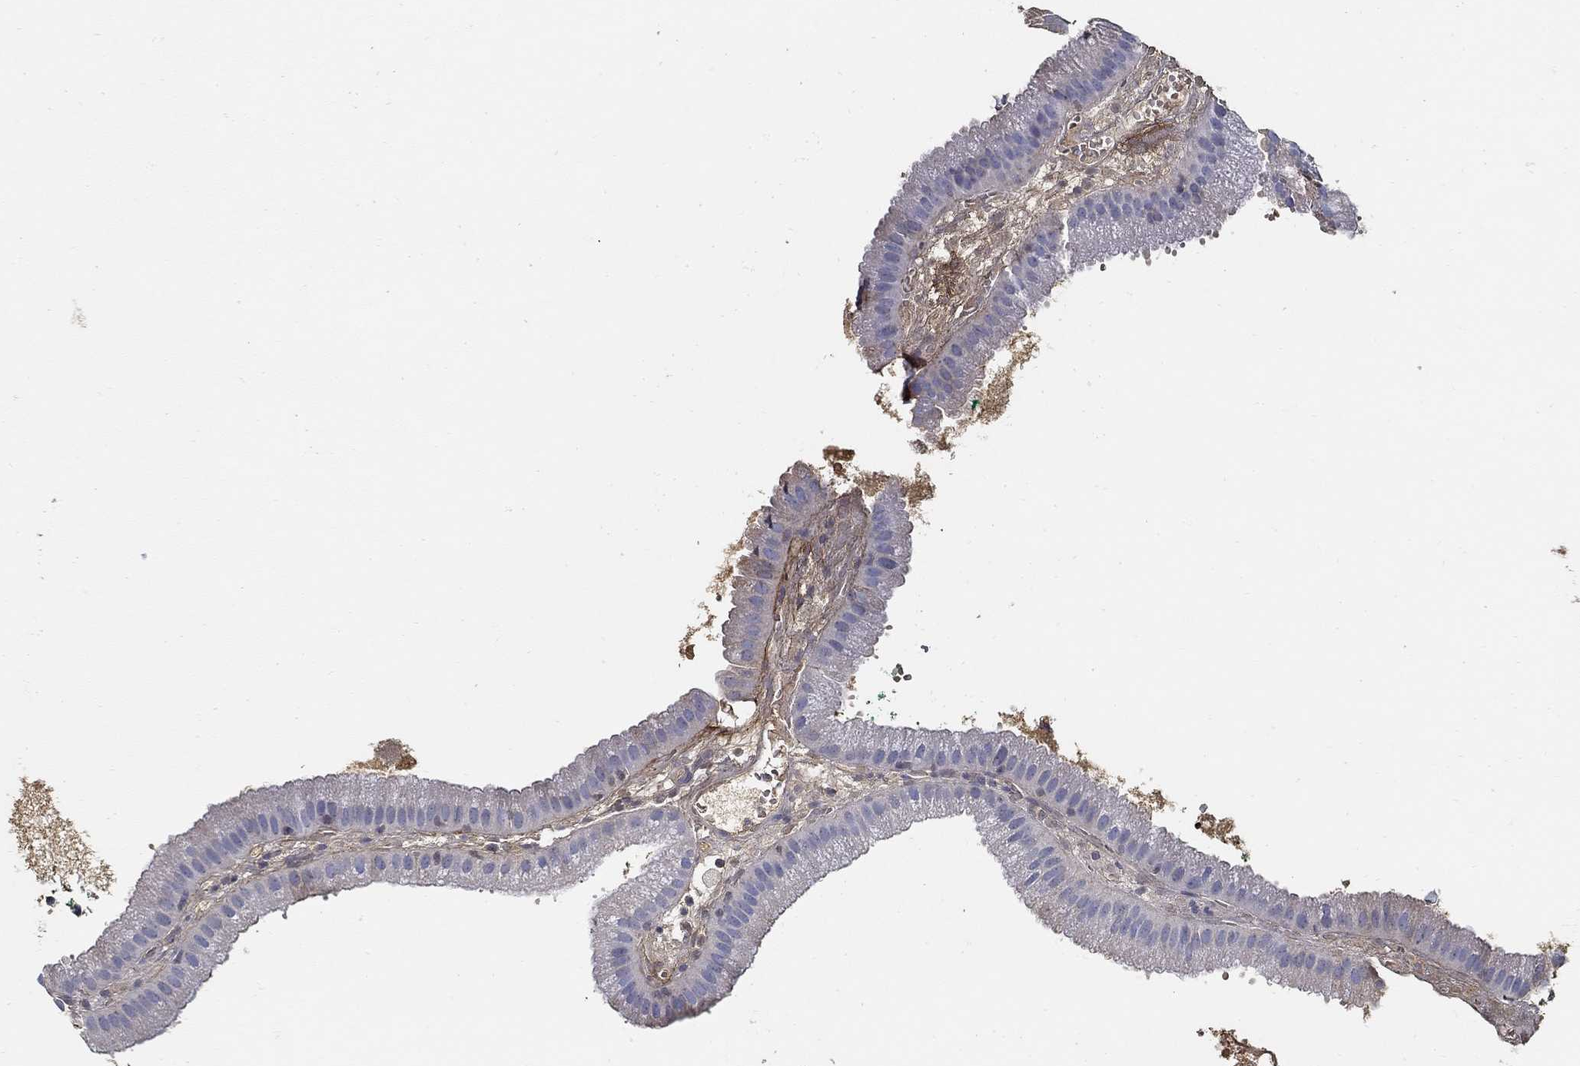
{"staining": {"intensity": "negative", "quantity": "none", "location": "none"}, "tissue": "gallbladder", "cell_type": "Glandular cells", "image_type": "normal", "snomed": [{"axis": "morphology", "description": "Normal tissue, NOS"}, {"axis": "topography", "description": "Gallbladder"}], "caption": "DAB (3,3'-diaminobenzidine) immunohistochemical staining of unremarkable gallbladder demonstrates no significant positivity in glandular cells. (Brightfield microscopy of DAB (3,3'-diaminobenzidine) immunohistochemistry at high magnification).", "gene": "TGFBI", "patient": {"sex": "male", "age": 67}}